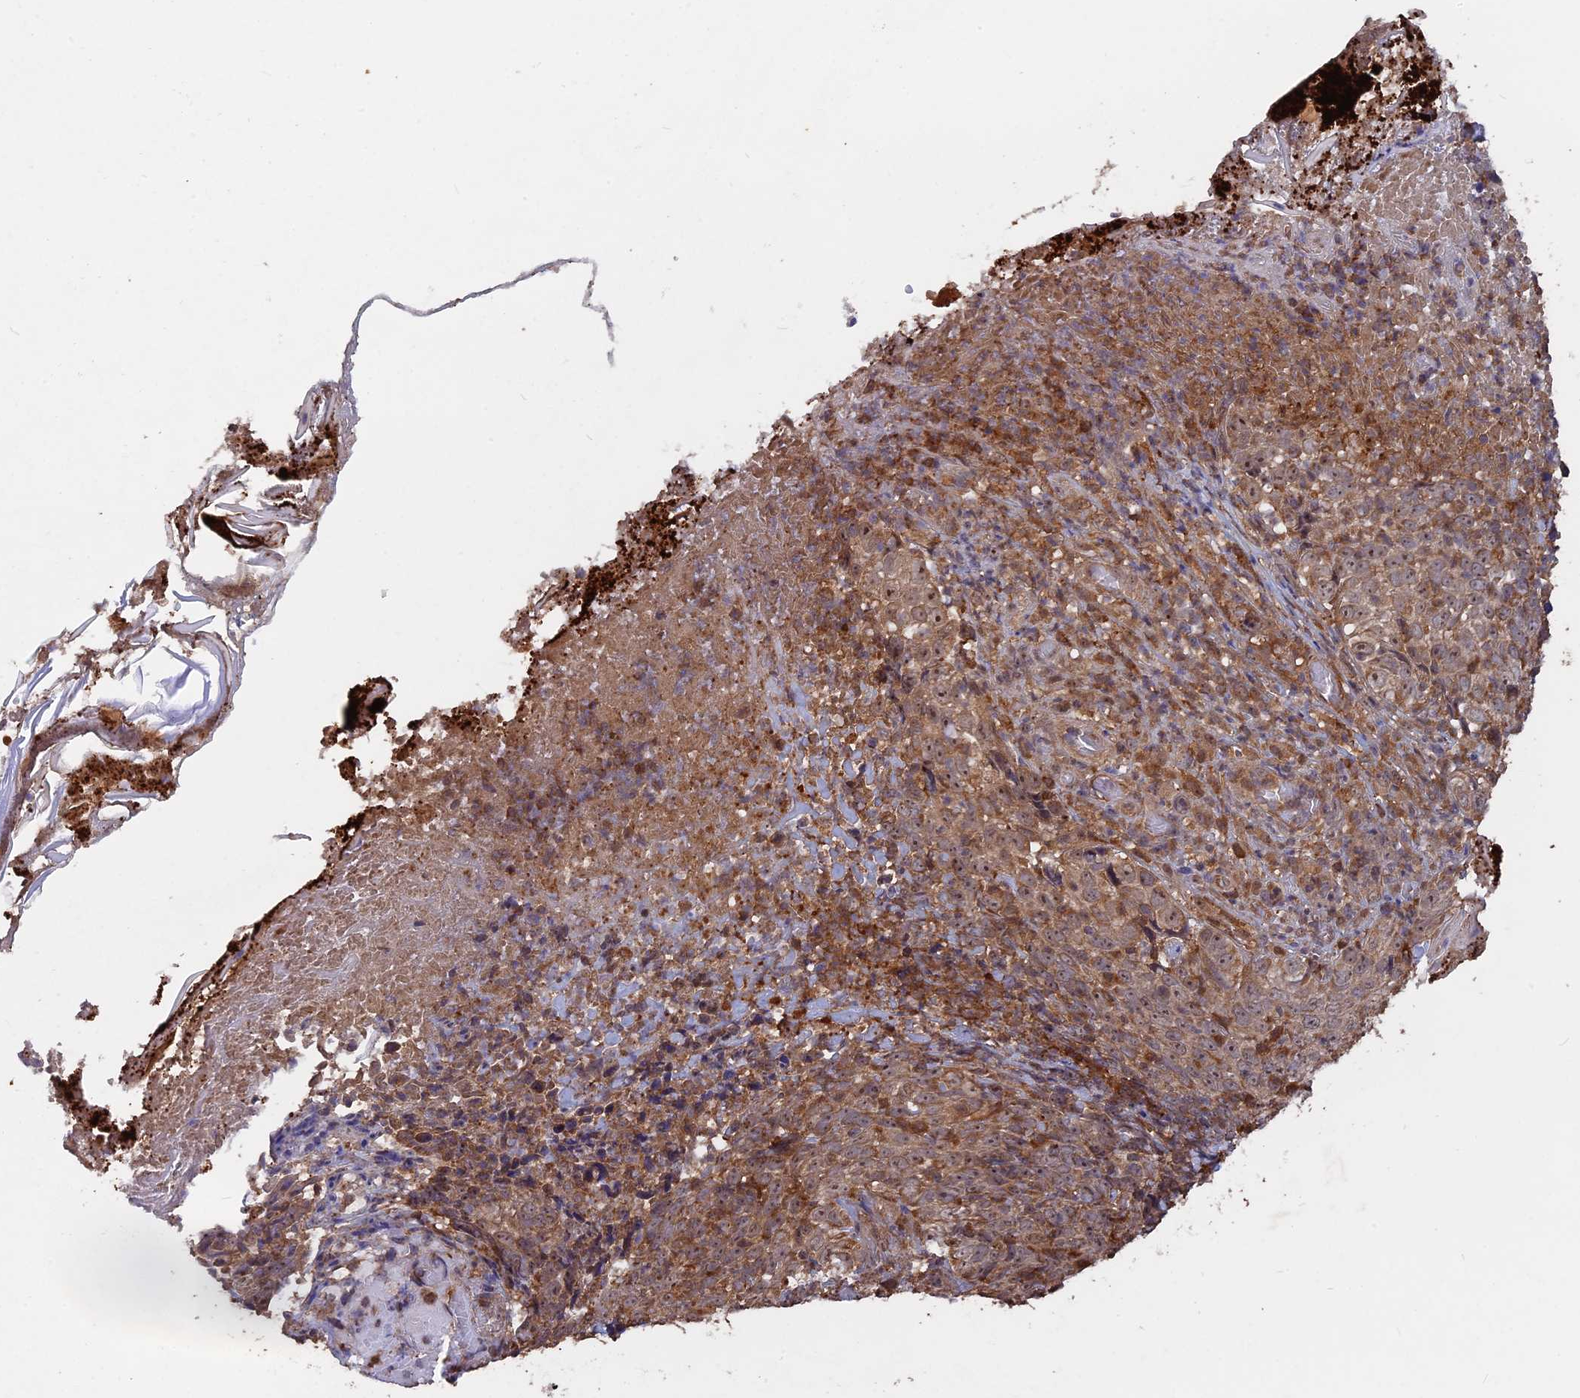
{"staining": {"intensity": "moderate", "quantity": ">75%", "location": "cytoplasmic/membranous"}, "tissue": "skin cancer", "cell_type": "Tumor cells", "image_type": "cancer", "snomed": [{"axis": "morphology", "description": "Basal cell carcinoma"}, {"axis": "topography", "description": "Skin"}], "caption": "This is an image of immunohistochemistry (IHC) staining of skin cancer (basal cell carcinoma), which shows moderate expression in the cytoplasmic/membranous of tumor cells.", "gene": "SAC3D1", "patient": {"sex": "female", "age": 84}}